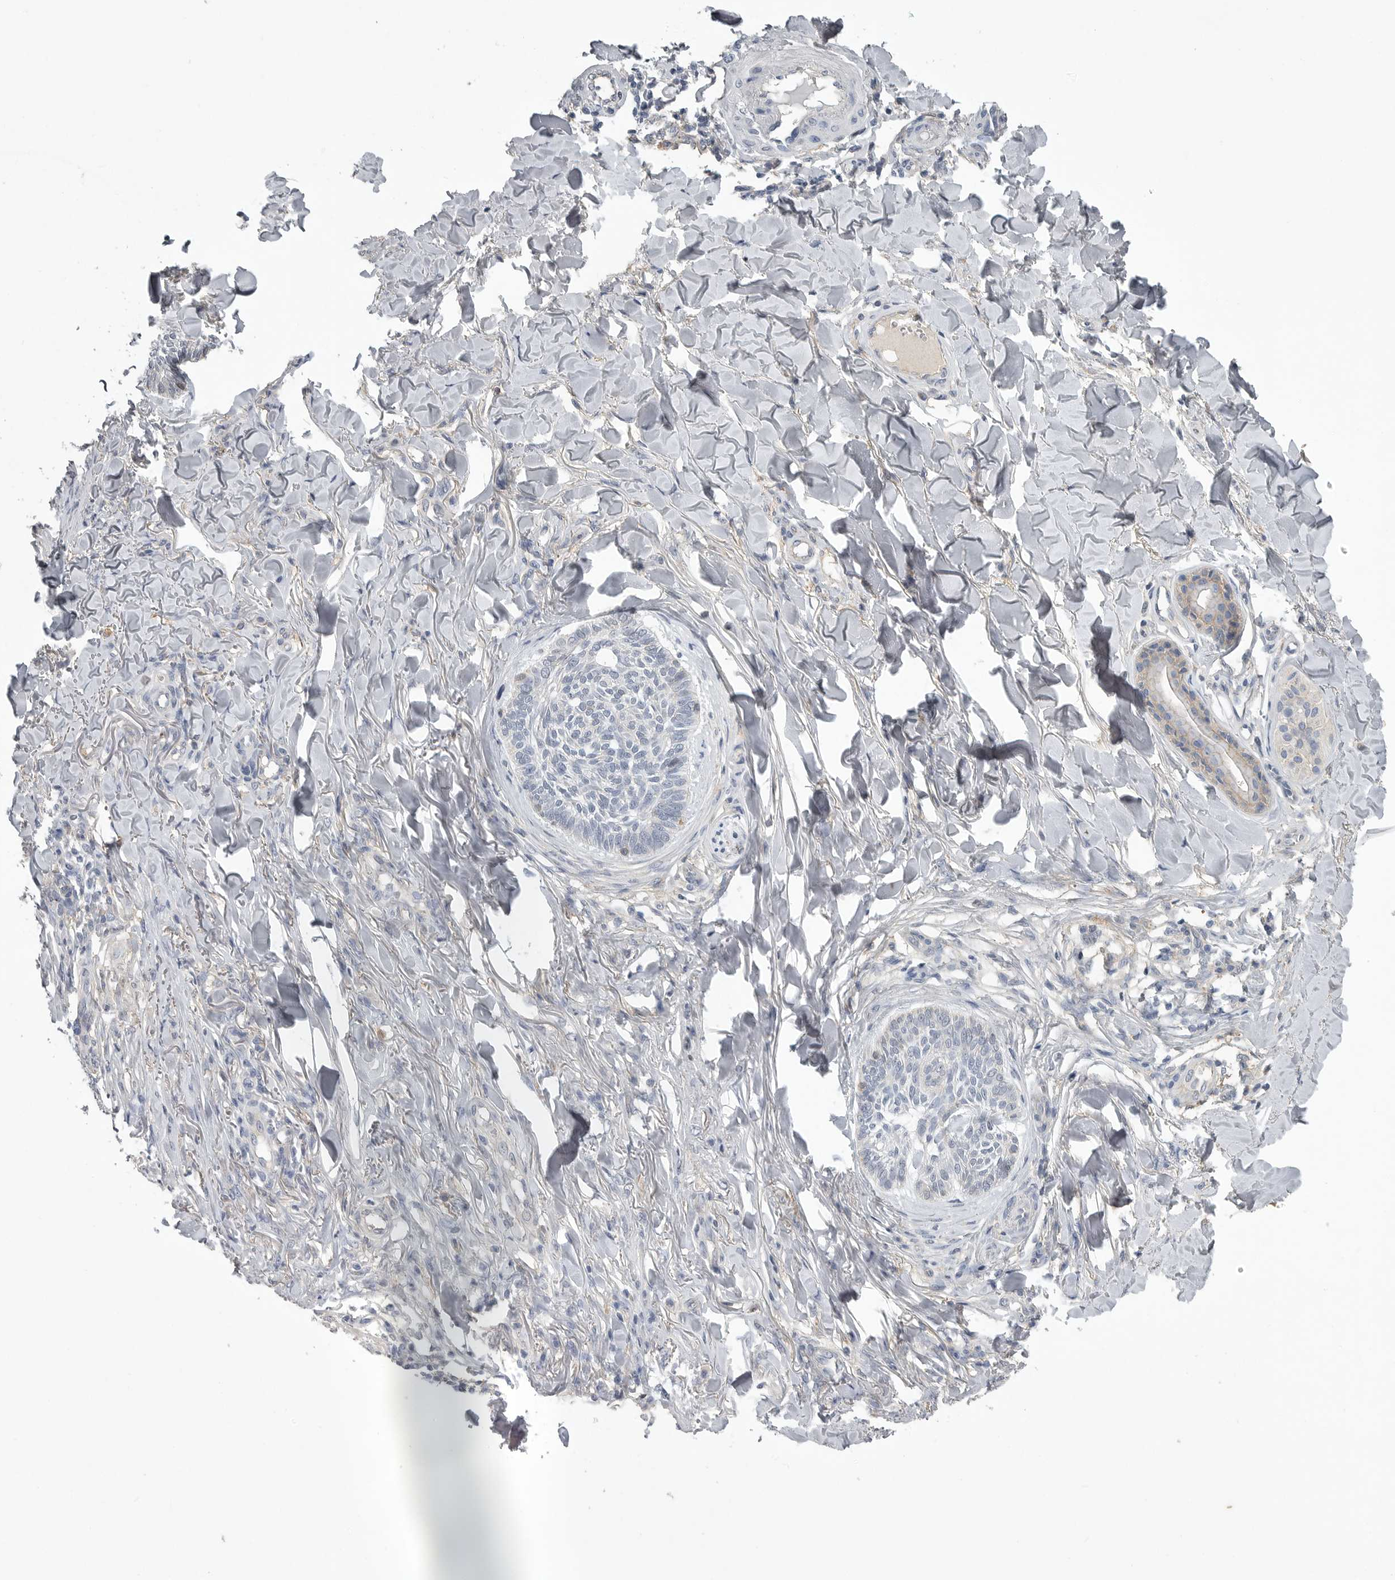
{"staining": {"intensity": "negative", "quantity": "none", "location": "none"}, "tissue": "skin cancer", "cell_type": "Tumor cells", "image_type": "cancer", "snomed": [{"axis": "morphology", "description": "Basal cell carcinoma"}, {"axis": "topography", "description": "Skin"}], "caption": "IHC of human basal cell carcinoma (skin) exhibits no staining in tumor cells.", "gene": "NECTIN2", "patient": {"sex": "male", "age": 43}}